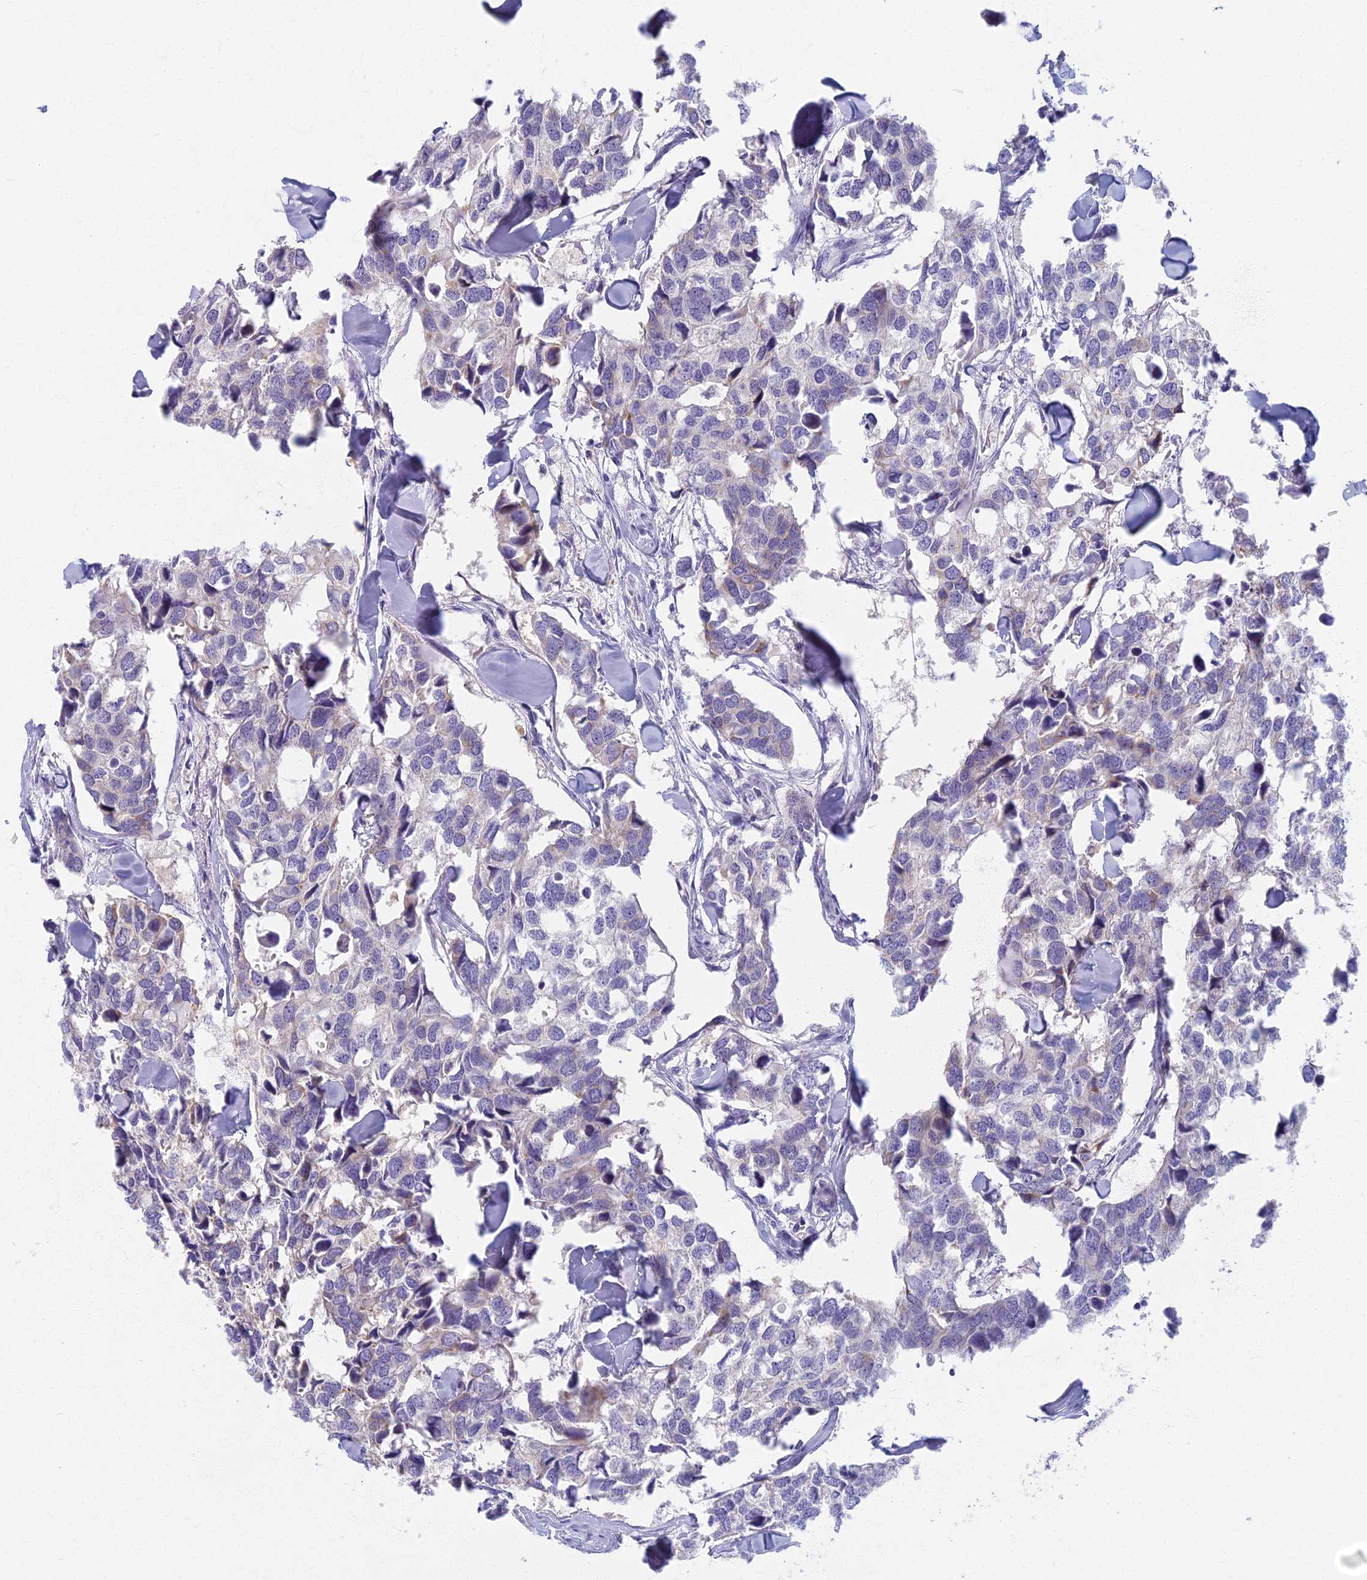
{"staining": {"intensity": "negative", "quantity": "none", "location": "none"}, "tissue": "breast cancer", "cell_type": "Tumor cells", "image_type": "cancer", "snomed": [{"axis": "morphology", "description": "Duct carcinoma"}, {"axis": "topography", "description": "Breast"}], "caption": "A photomicrograph of breast cancer (infiltrating ductal carcinoma) stained for a protein exhibits no brown staining in tumor cells. (DAB immunohistochemistry, high magnification).", "gene": "AP4E1", "patient": {"sex": "female", "age": 83}}